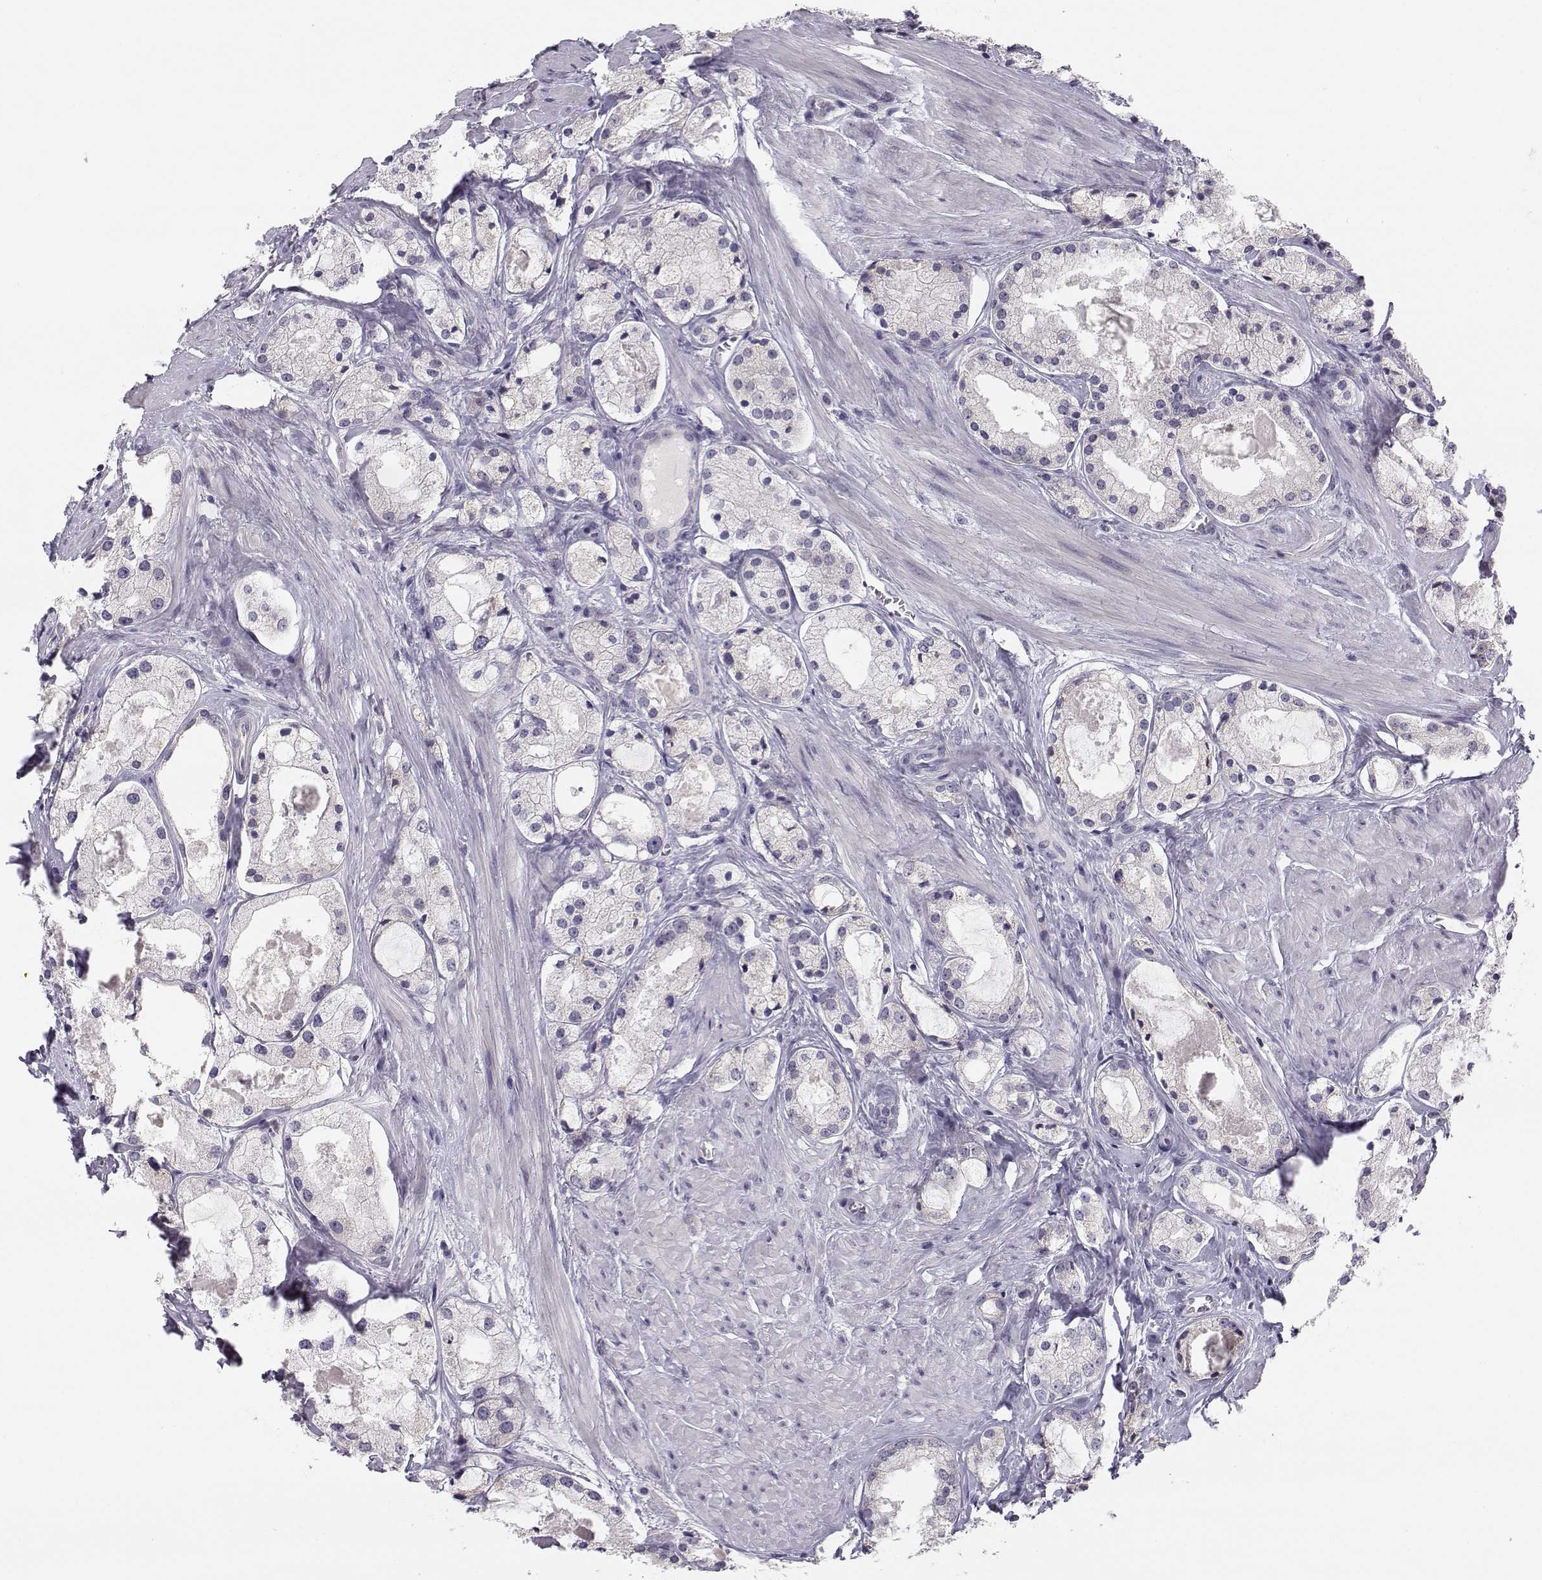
{"staining": {"intensity": "negative", "quantity": "none", "location": "none"}, "tissue": "prostate cancer", "cell_type": "Tumor cells", "image_type": "cancer", "snomed": [{"axis": "morphology", "description": "Adenocarcinoma, NOS"}, {"axis": "morphology", "description": "Adenocarcinoma, High grade"}, {"axis": "topography", "description": "Prostate"}], "caption": "A micrograph of human prostate adenocarcinoma is negative for staining in tumor cells.", "gene": "ACSL6", "patient": {"sex": "male", "age": 64}}